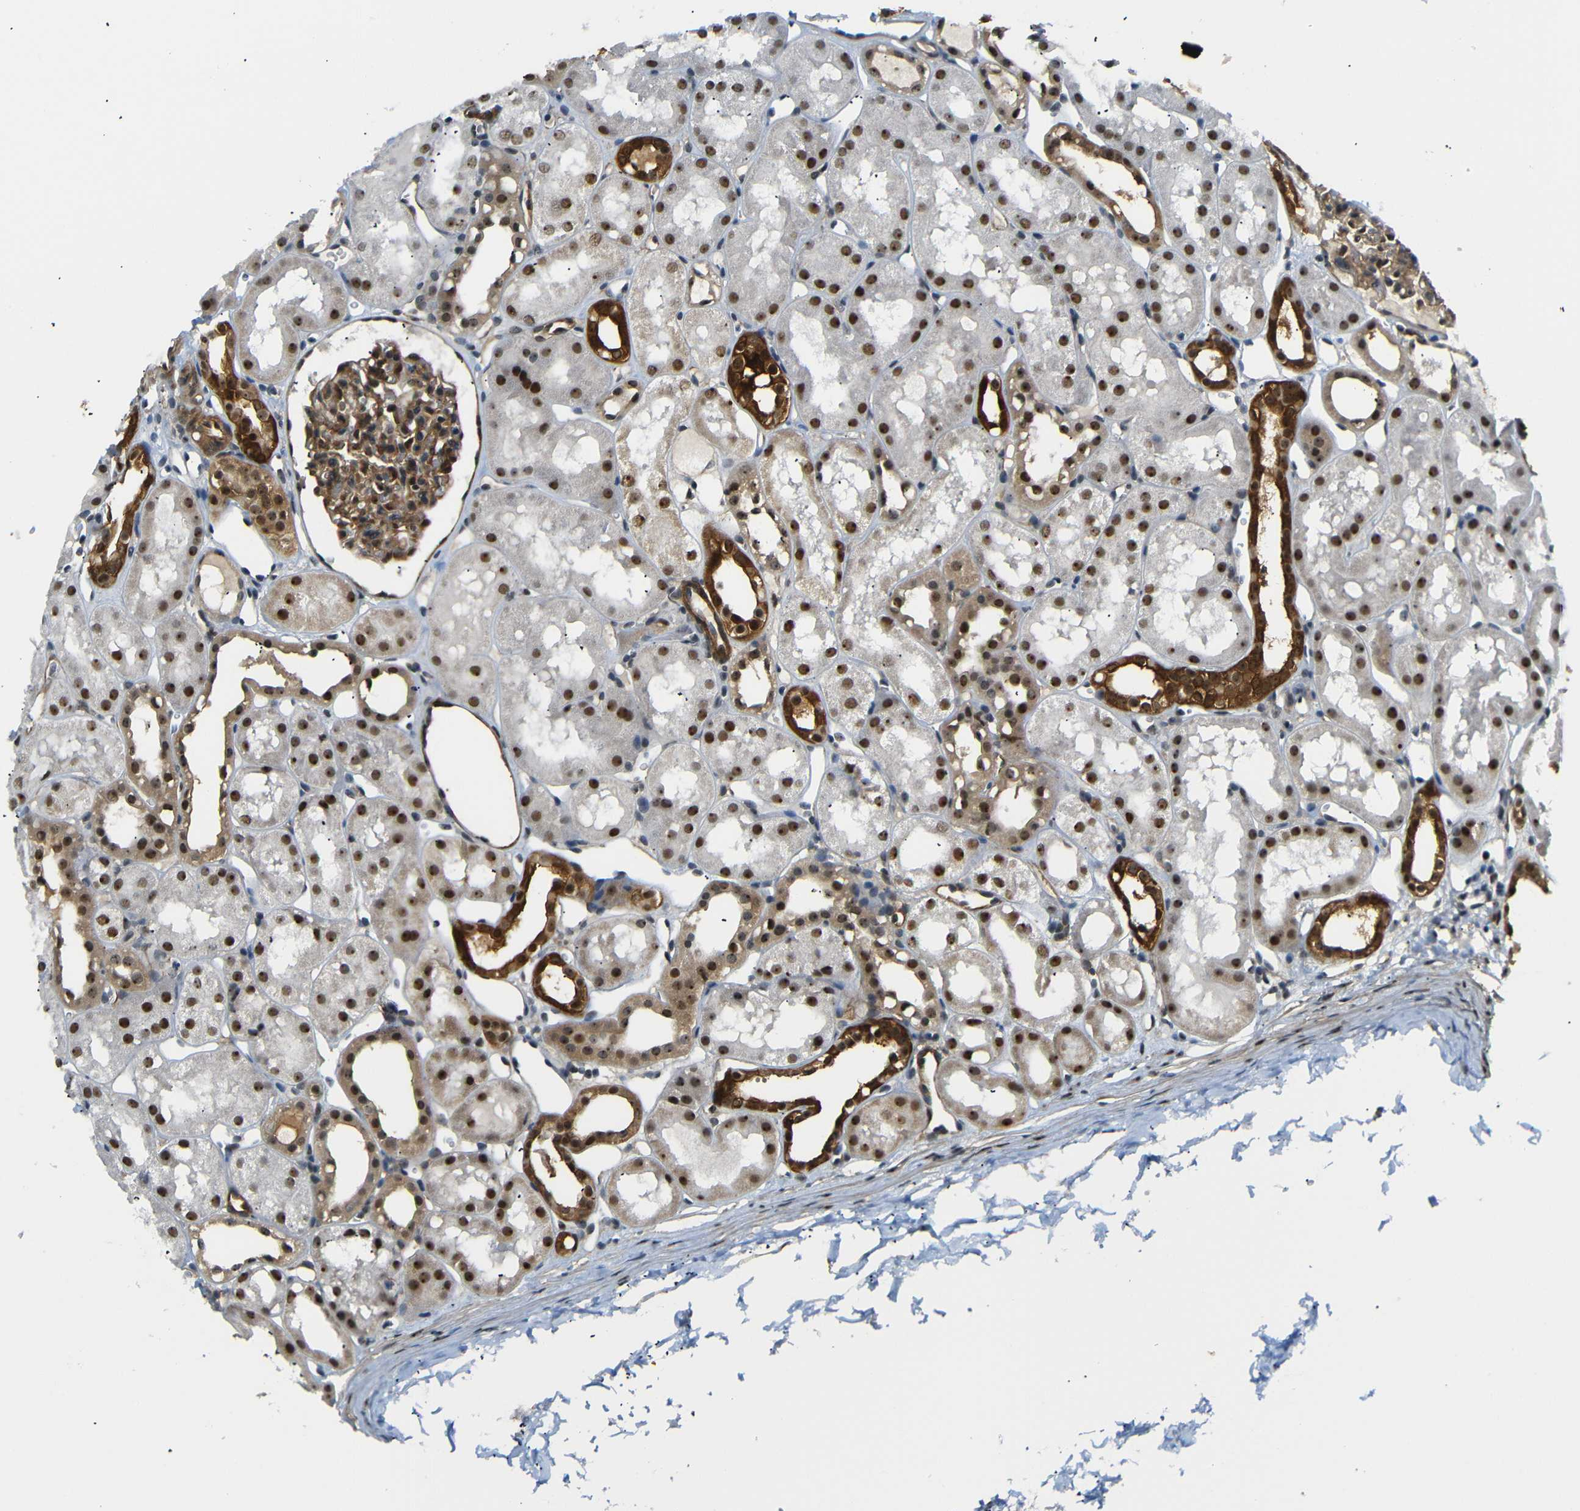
{"staining": {"intensity": "moderate", "quantity": ">75%", "location": "cytoplasmic/membranous"}, "tissue": "kidney", "cell_type": "Cells in glomeruli", "image_type": "normal", "snomed": [{"axis": "morphology", "description": "Normal tissue, NOS"}, {"axis": "topography", "description": "Kidney"}, {"axis": "topography", "description": "Urinary bladder"}], "caption": "Kidney was stained to show a protein in brown. There is medium levels of moderate cytoplasmic/membranous staining in about >75% of cells in glomeruli. Using DAB (brown) and hematoxylin (blue) stains, captured at high magnification using brightfield microscopy.", "gene": "PARN", "patient": {"sex": "male", "age": 16}}